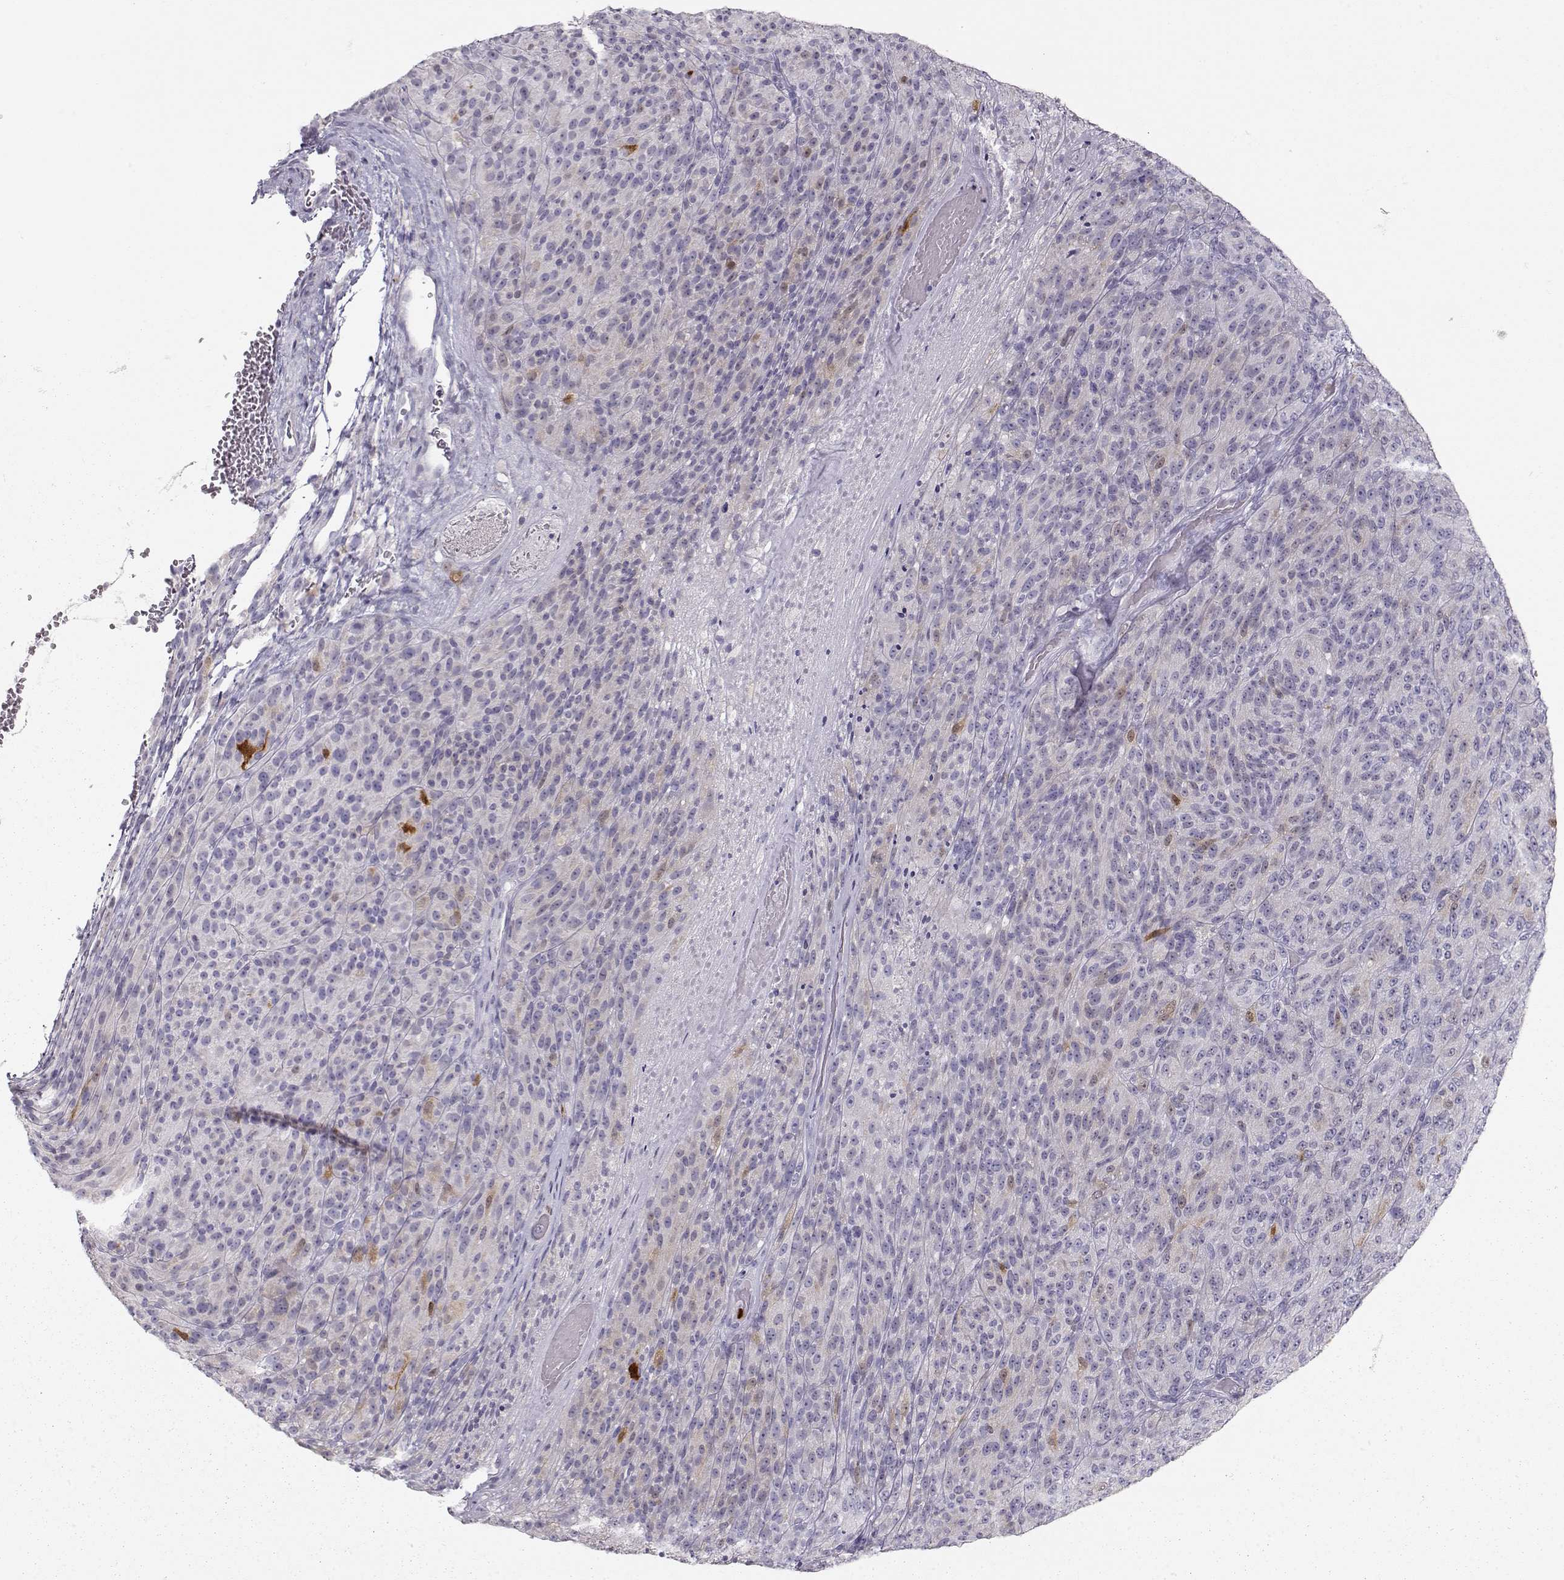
{"staining": {"intensity": "negative", "quantity": "none", "location": "none"}, "tissue": "melanoma", "cell_type": "Tumor cells", "image_type": "cancer", "snomed": [{"axis": "morphology", "description": "Malignant melanoma, Metastatic site"}, {"axis": "topography", "description": "Brain"}], "caption": "An image of melanoma stained for a protein demonstrates no brown staining in tumor cells.", "gene": "S100B", "patient": {"sex": "female", "age": 56}}